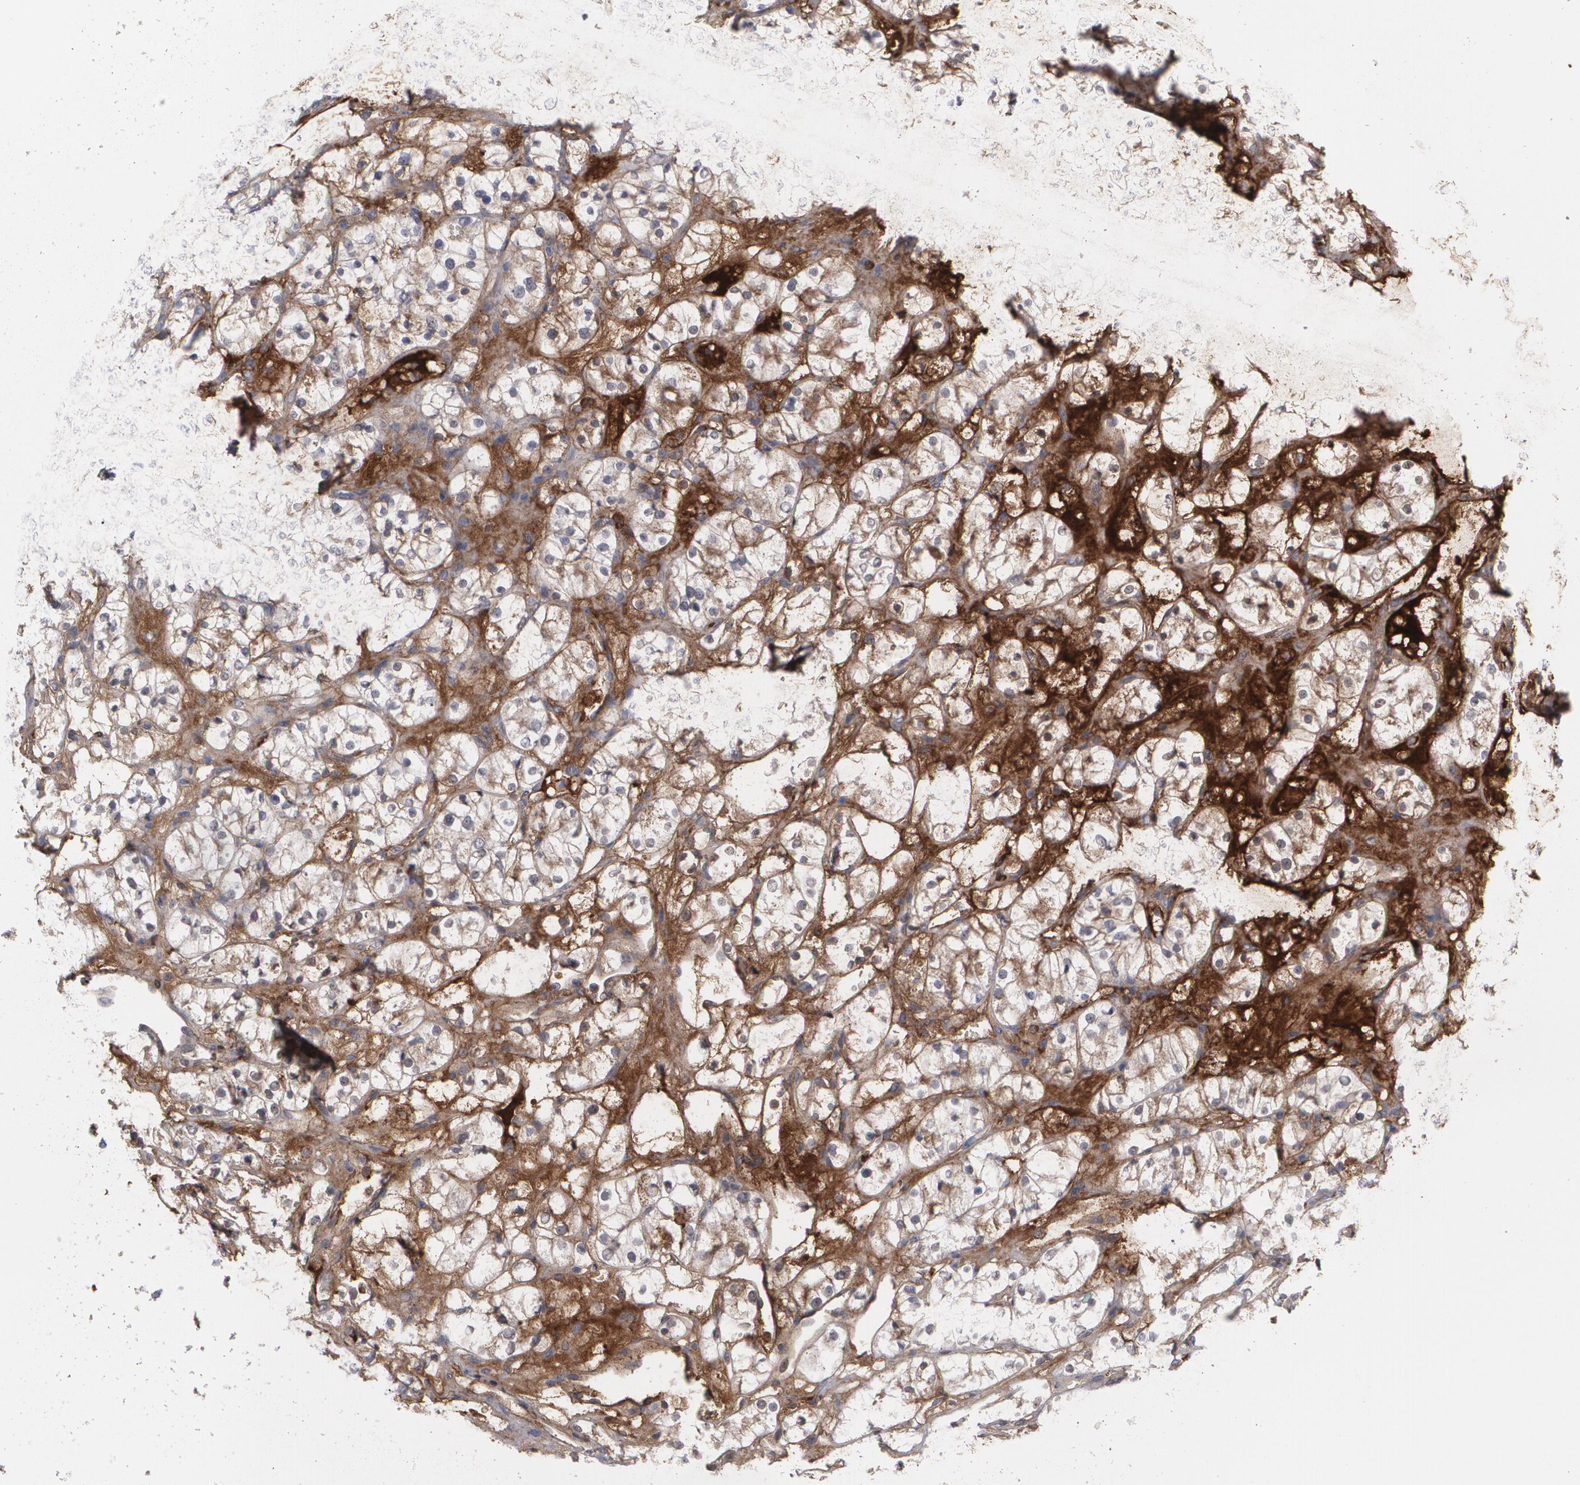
{"staining": {"intensity": "negative", "quantity": "none", "location": "none"}, "tissue": "renal cancer", "cell_type": "Tumor cells", "image_type": "cancer", "snomed": [{"axis": "morphology", "description": "Adenocarcinoma, NOS"}, {"axis": "topography", "description": "Kidney"}], "caption": "IHC of adenocarcinoma (renal) displays no expression in tumor cells. (DAB (3,3'-diaminobenzidine) immunohistochemistry visualized using brightfield microscopy, high magnification).", "gene": "LRG1", "patient": {"sex": "female", "age": 60}}